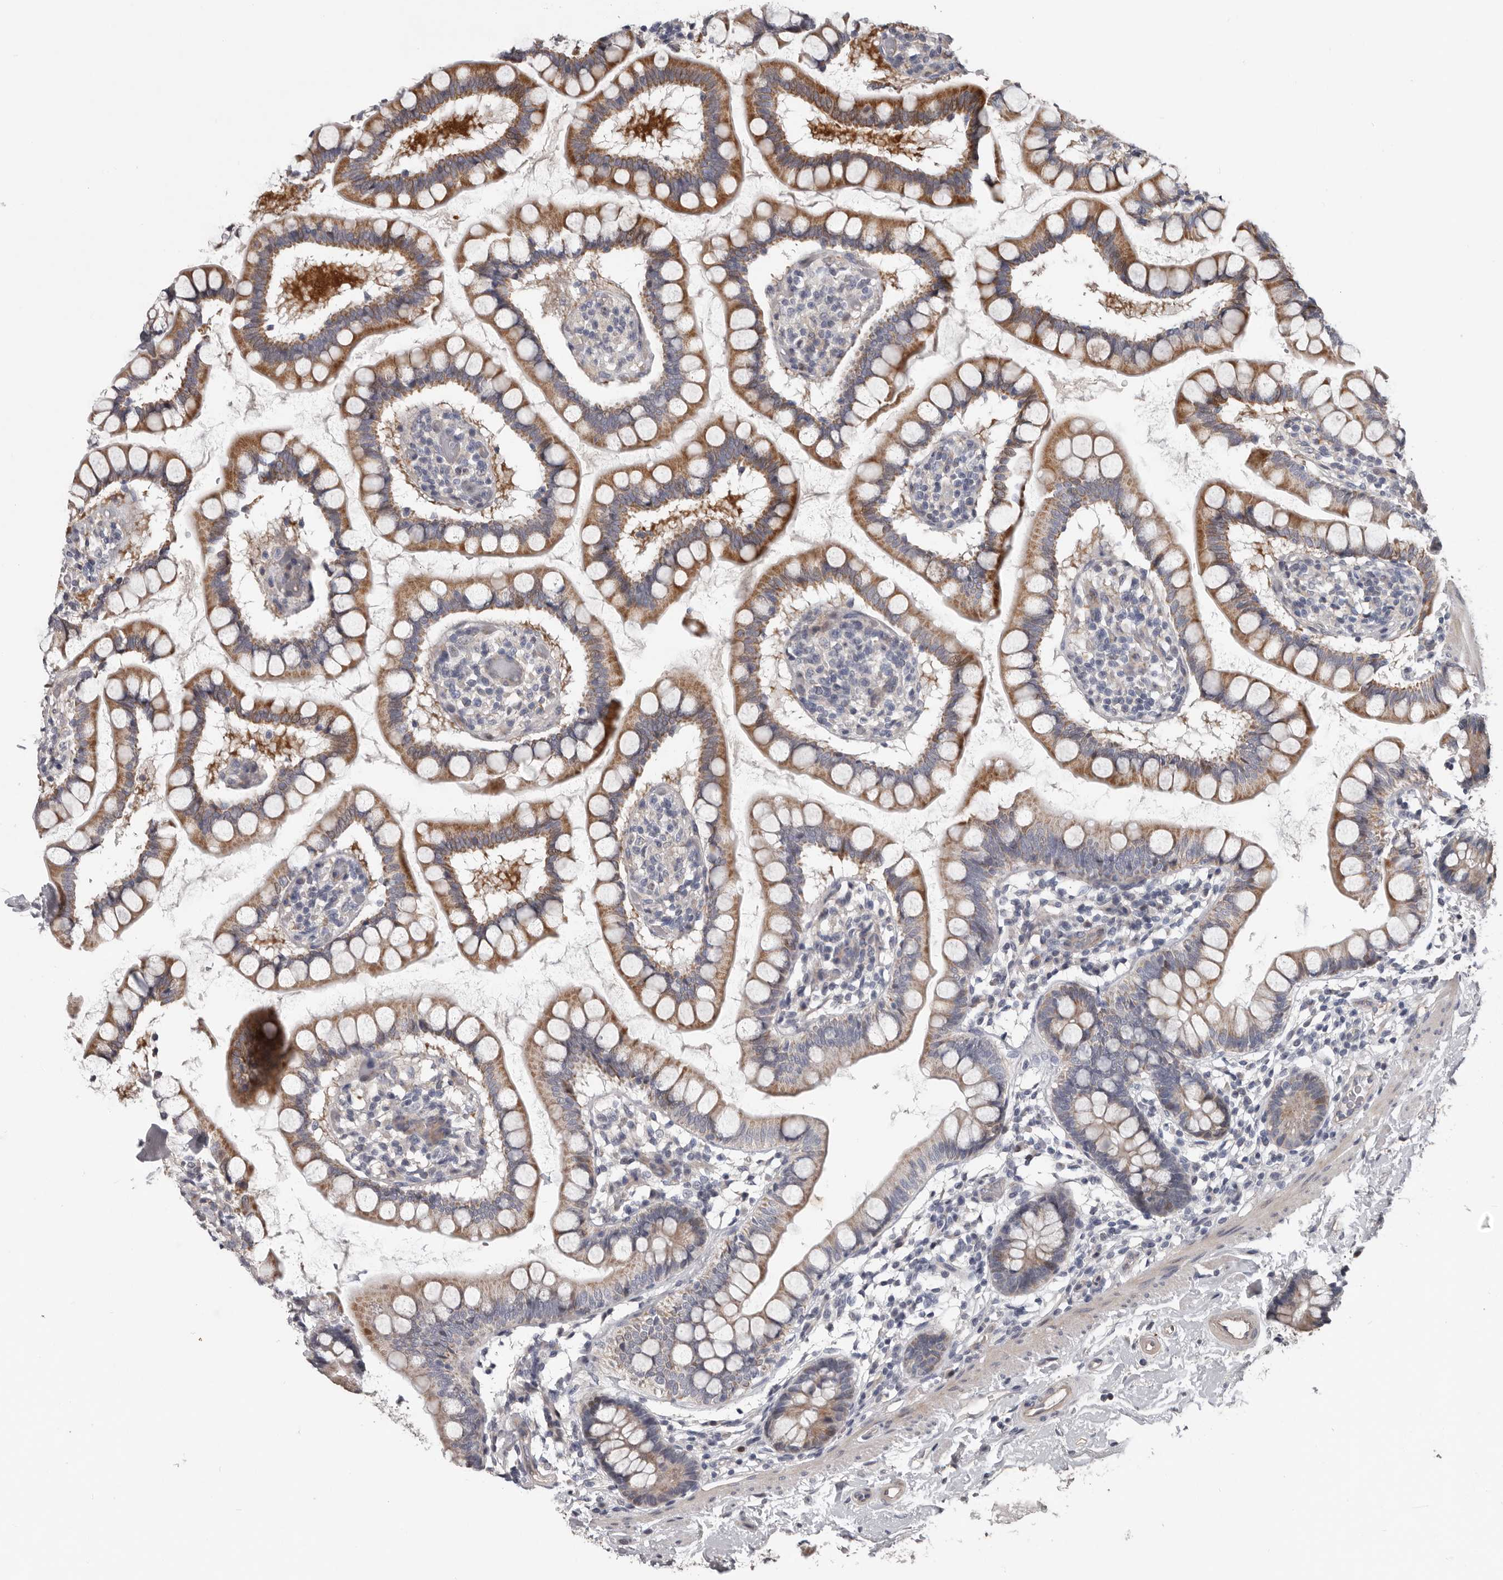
{"staining": {"intensity": "moderate", "quantity": ">75%", "location": "cytoplasmic/membranous"}, "tissue": "small intestine", "cell_type": "Glandular cells", "image_type": "normal", "snomed": [{"axis": "morphology", "description": "Normal tissue, NOS"}, {"axis": "topography", "description": "Small intestine"}], "caption": "Small intestine stained with a brown dye reveals moderate cytoplasmic/membranous positive expression in approximately >75% of glandular cells.", "gene": "RNF217", "patient": {"sex": "female", "age": 84}}